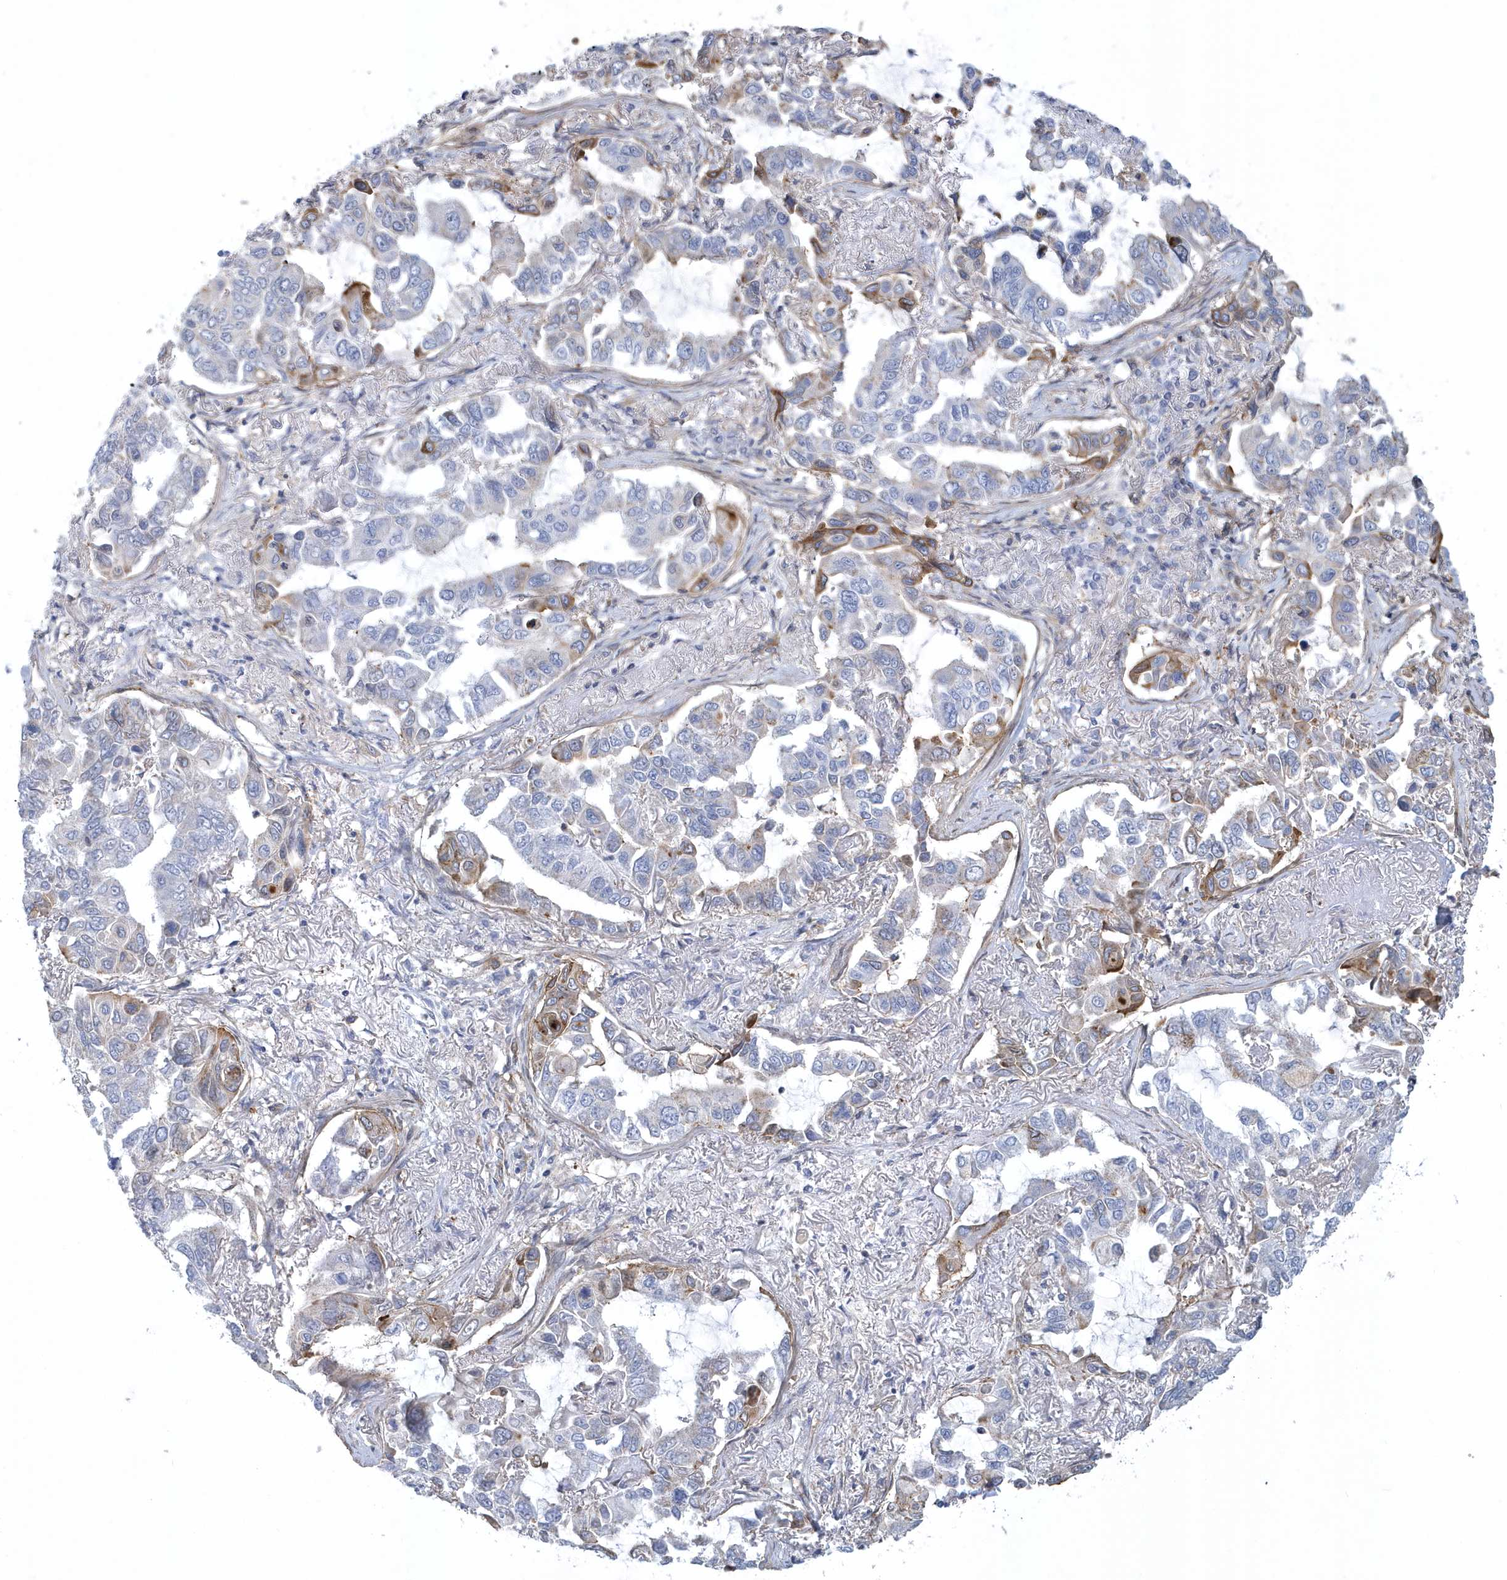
{"staining": {"intensity": "negative", "quantity": "none", "location": "none"}, "tissue": "lung cancer", "cell_type": "Tumor cells", "image_type": "cancer", "snomed": [{"axis": "morphology", "description": "Adenocarcinoma, NOS"}, {"axis": "topography", "description": "Lung"}], "caption": "This is a histopathology image of immunohistochemistry (IHC) staining of lung adenocarcinoma, which shows no expression in tumor cells.", "gene": "ARAP2", "patient": {"sex": "male", "age": 64}}